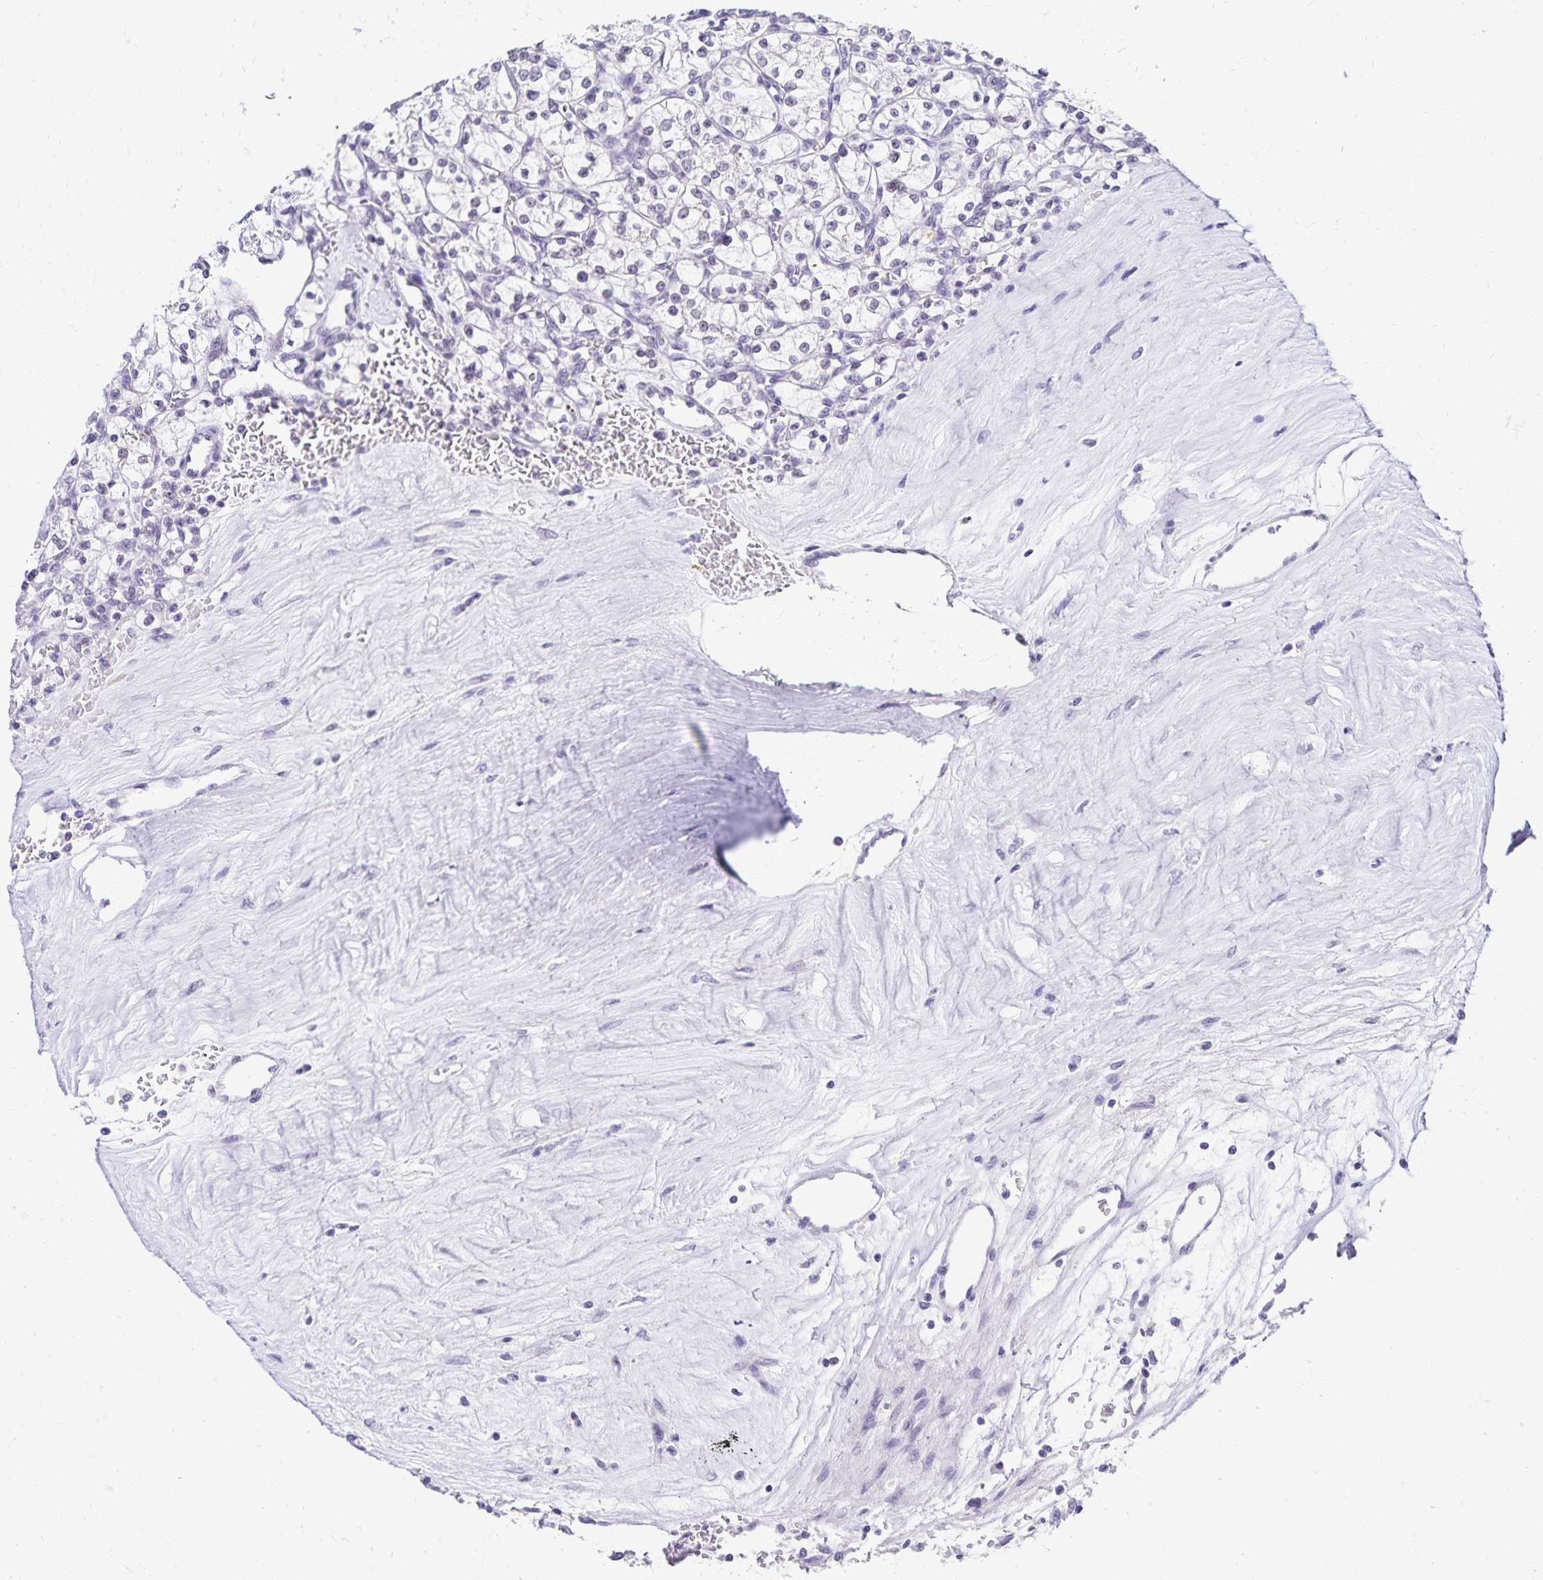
{"staining": {"intensity": "negative", "quantity": "none", "location": "none"}, "tissue": "renal cancer", "cell_type": "Tumor cells", "image_type": "cancer", "snomed": [{"axis": "morphology", "description": "Adenocarcinoma, NOS"}, {"axis": "topography", "description": "Kidney"}], "caption": "Immunohistochemical staining of human renal cancer (adenocarcinoma) displays no significant expression in tumor cells.", "gene": "FAM166C", "patient": {"sex": "female", "age": 64}}